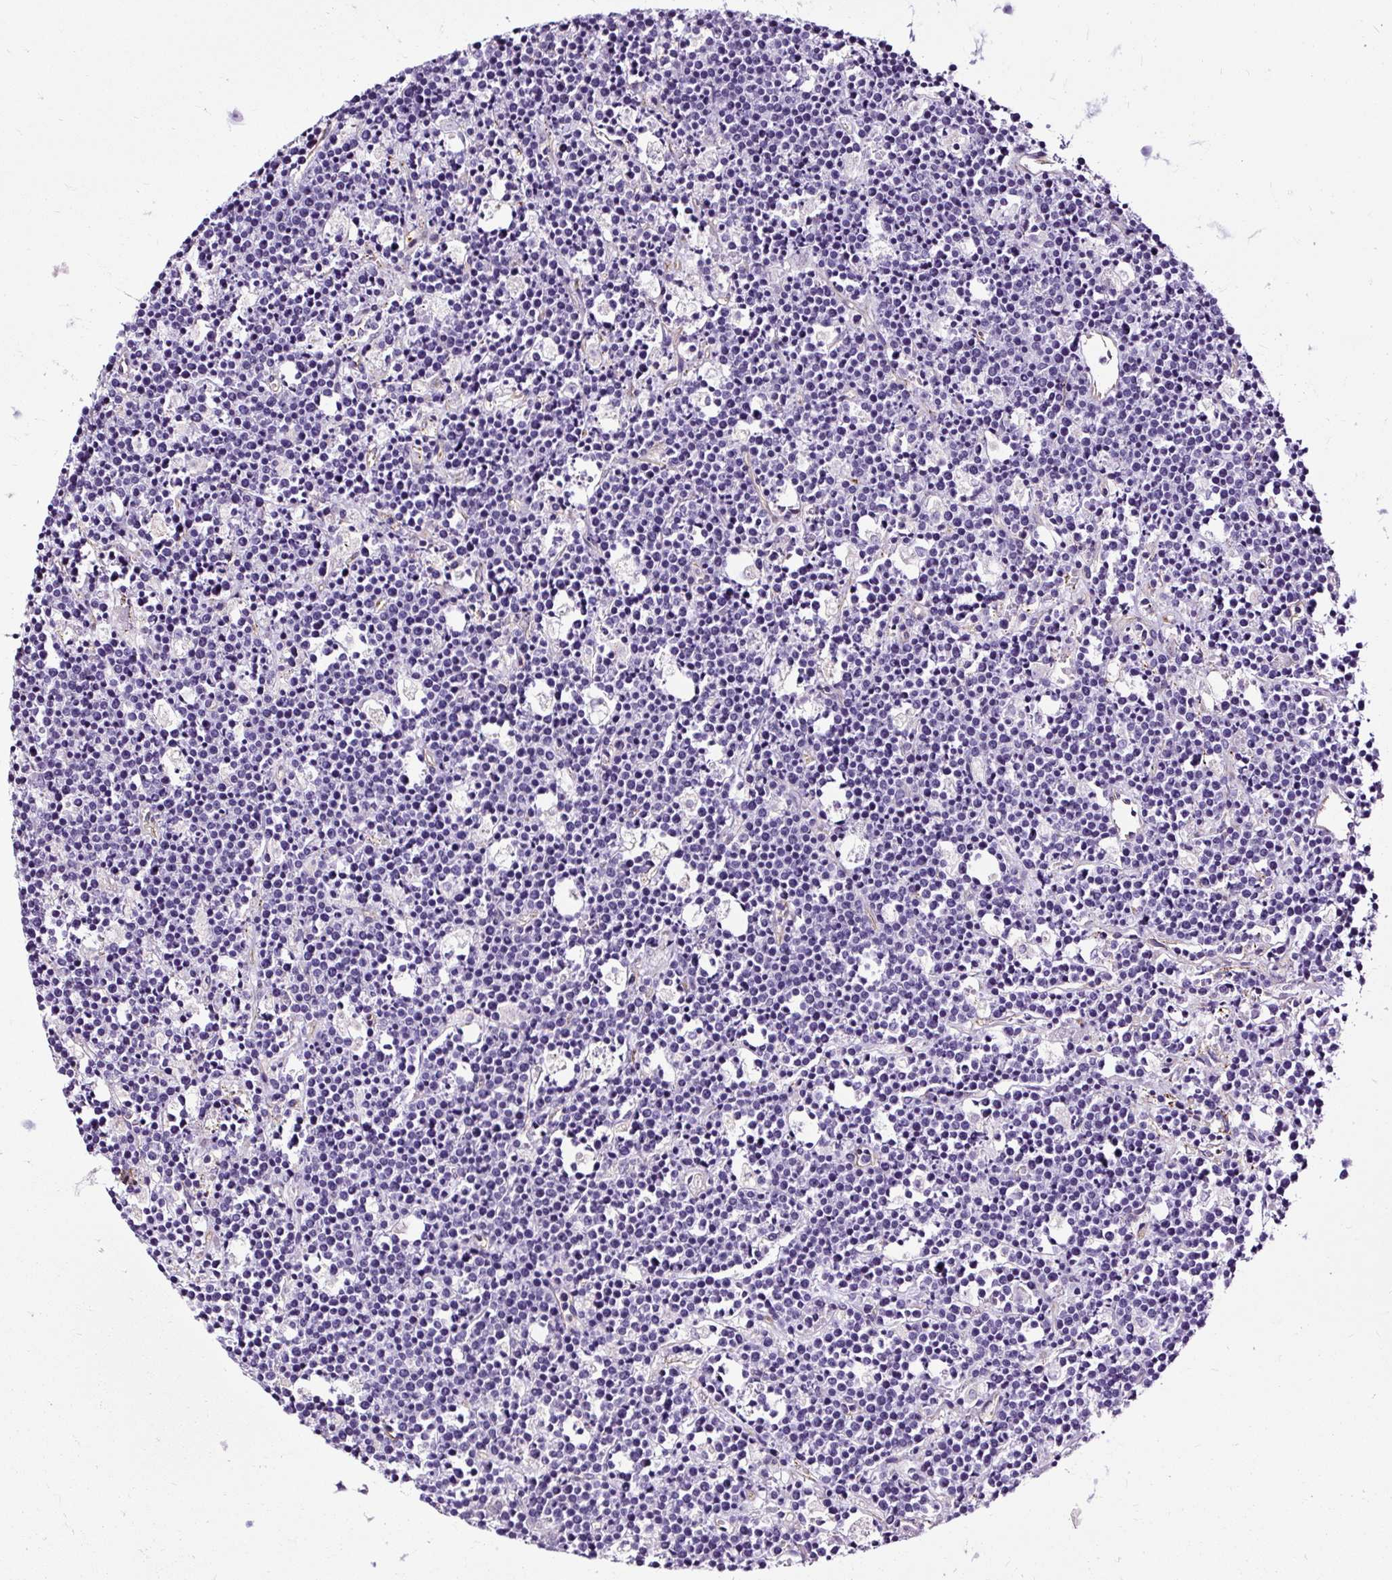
{"staining": {"intensity": "negative", "quantity": "none", "location": "none"}, "tissue": "lymphoma", "cell_type": "Tumor cells", "image_type": "cancer", "snomed": [{"axis": "morphology", "description": "Malignant lymphoma, non-Hodgkin's type, High grade"}, {"axis": "topography", "description": "Ovary"}], "caption": "The micrograph displays no significant expression in tumor cells of lymphoma.", "gene": "SLC7A8", "patient": {"sex": "female", "age": 56}}